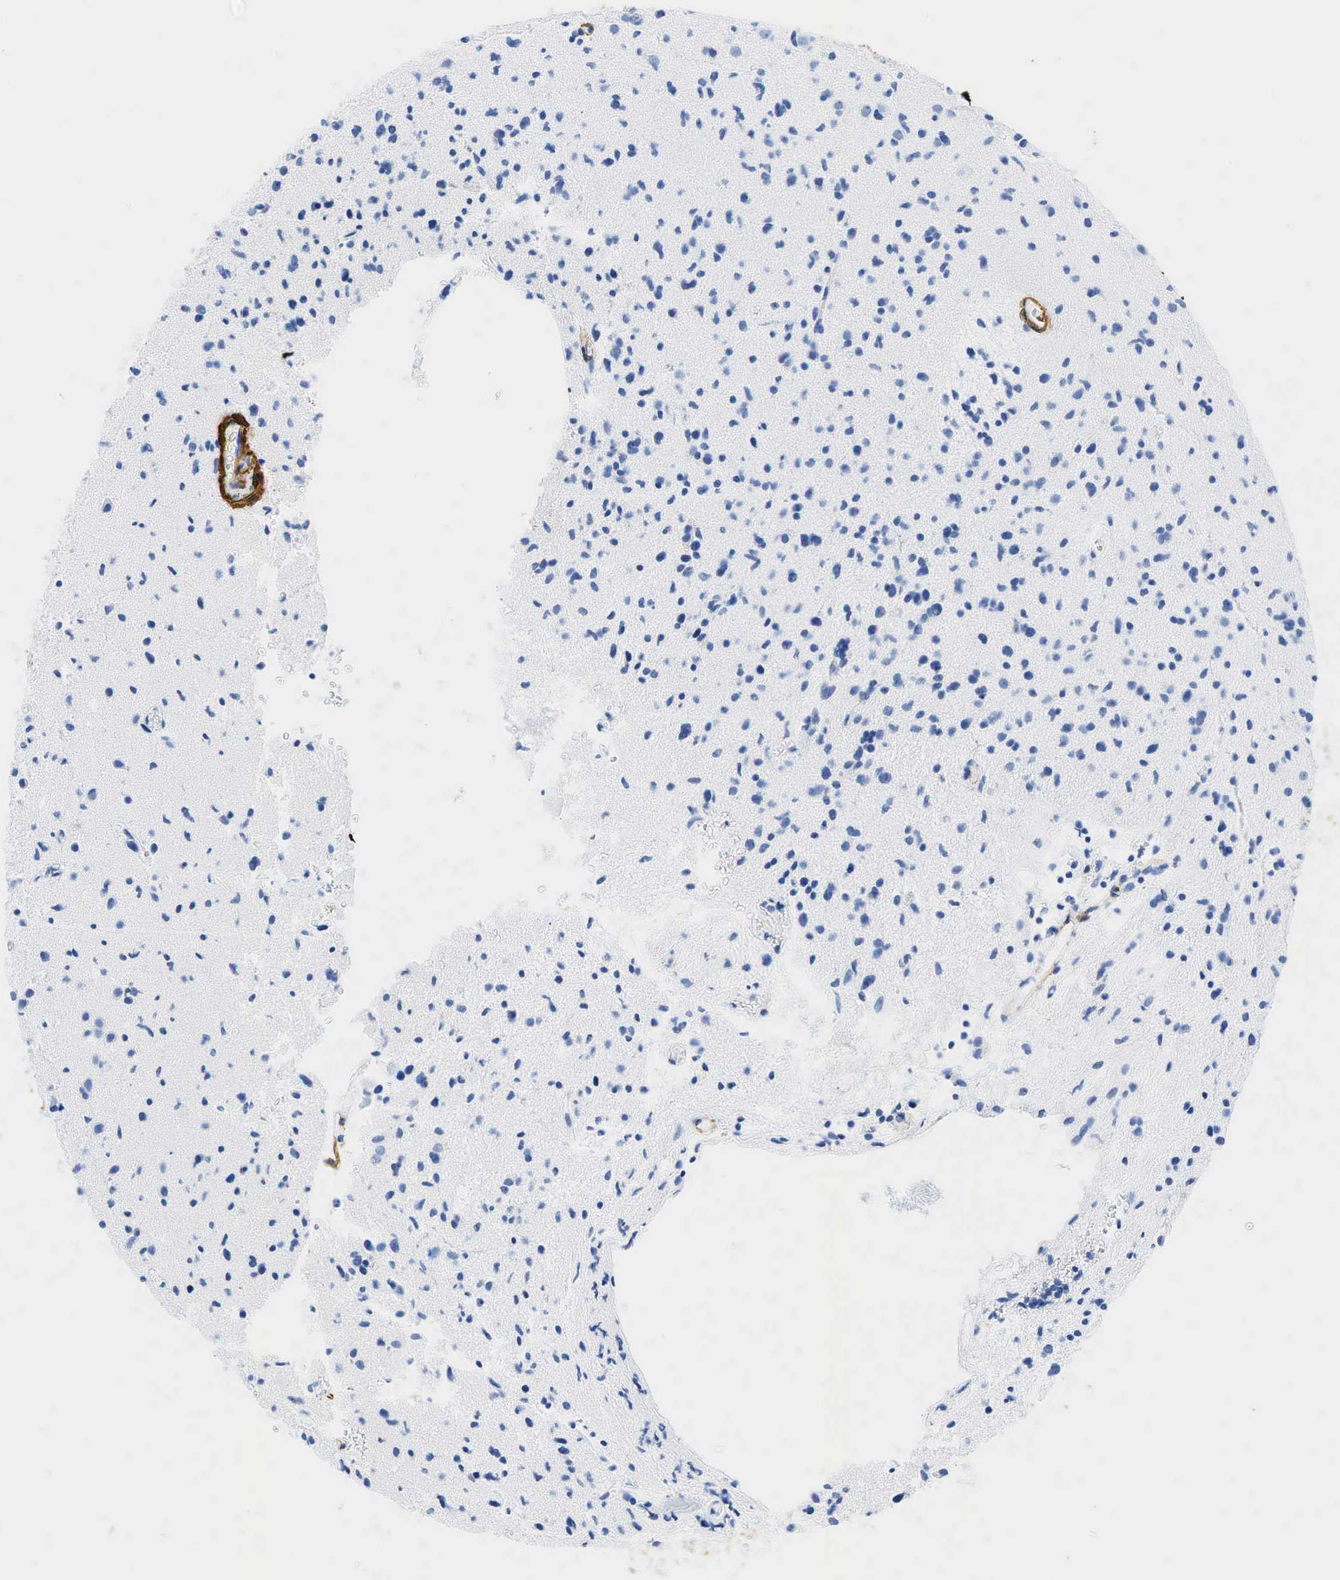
{"staining": {"intensity": "negative", "quantity": "none", "location": "none"}, "tissue": "glioma", "cell_type": "Tumor cells", "image_type": "cancer", "snomed": [{"axis": "morphology", "description": "Glioma, malignant, Low grade"}, {"axis": "topography", "description": "Brain"}], "caption": "This is a image of immunohistochemistry (IHC) staining of glioma, which shows no staining in tumor cells.", "gene": "ACTA1", "patient": {"sex": "female", "age": 46}}